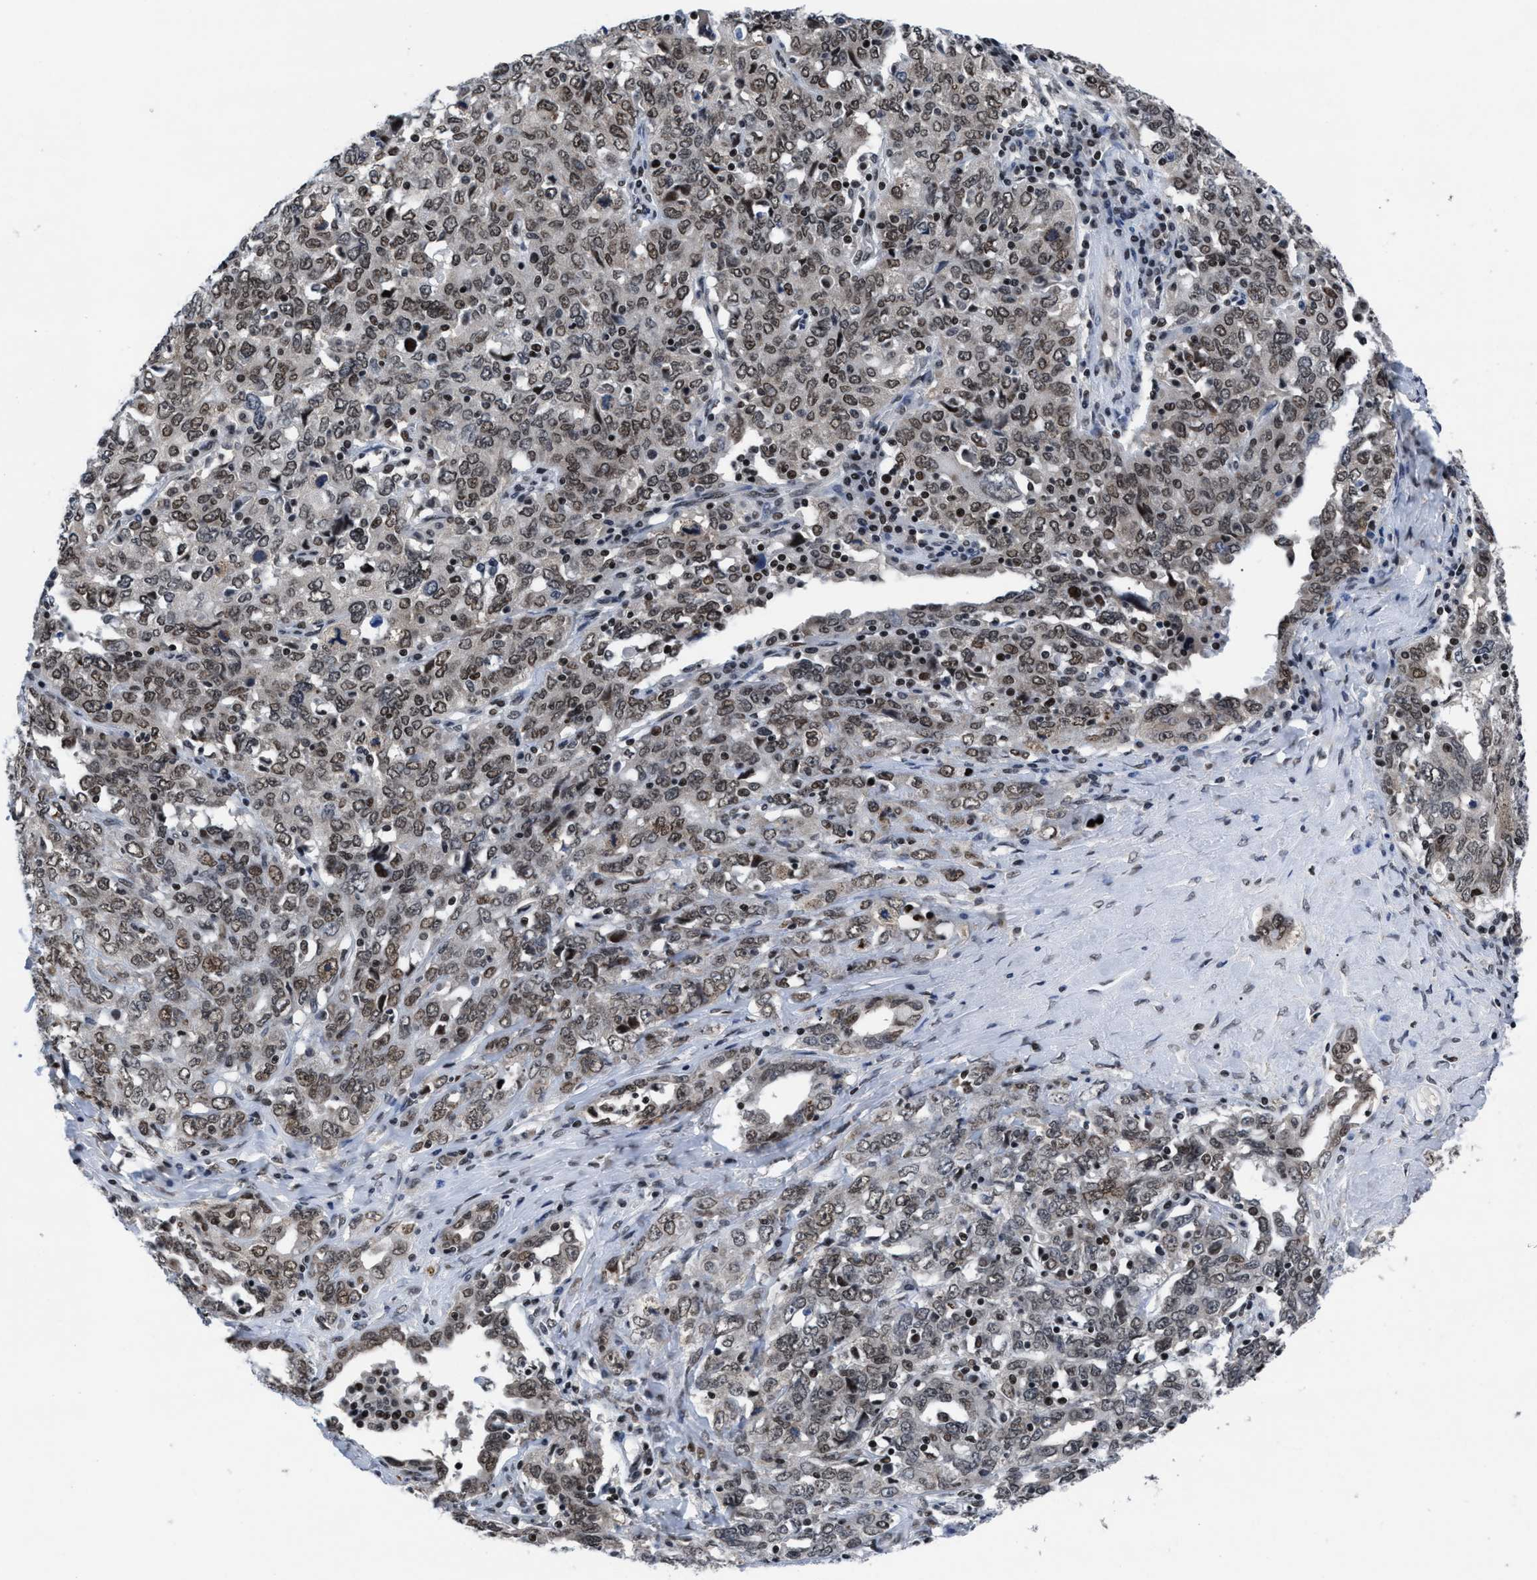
{"staining": {"intensity": "moderate", "quantity": ">75%", "location": "nuclear"}, "tissue": "ovarian cancer", "cell_type": "Tumor cells", "image_type": "cancer", "snomed": [{"axis": "morphology", "description": "Carcinoma, endometroid"}, {"axis": "topography", "description": "Ovary"}], "caption": "Immunohistochemical staining of ovarian endometroid carcinoma reveals medium levels of moderate nuclear positivity in approximately >75% of tumor cells.", "gene": "WDR81", "patient": {"sex": "female", "age": 62}}